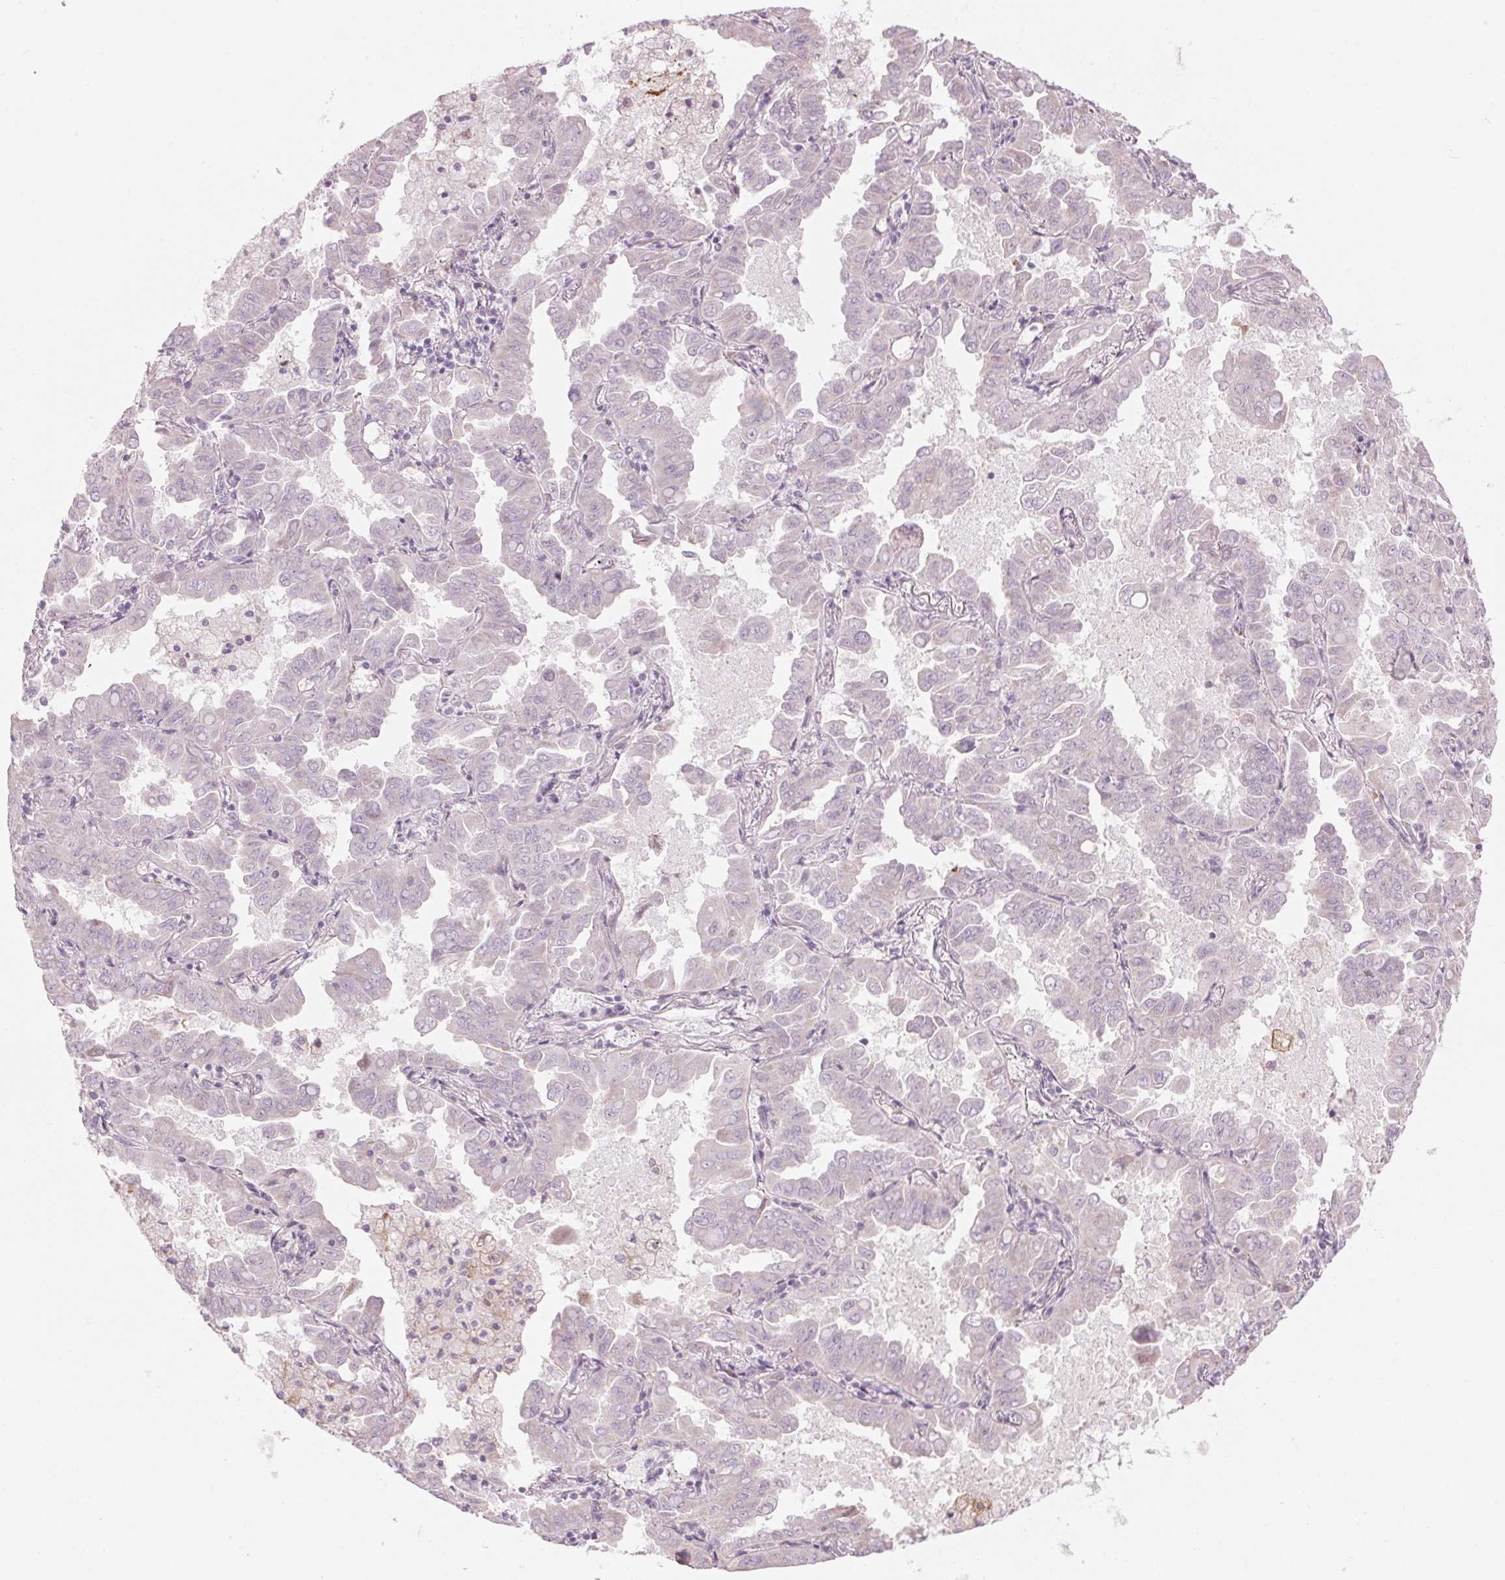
{"staining": {"intensity": "negative", "quantity": "none", "location": "none"}, "tissue": "lung cancer", "cell_type": "Tumor cells", "image_type": "cancer", "snomed": [{"axis": "morphology", "description": "Adenocarcinoma, NOS"}, {"axis": "topography", "description": "Lung"}], "caption": "DAB immunohistochemical staining of lung cancer (adenocarcinoma) displays no significant staining in tumor cells.", "gene": "GNMT", "patient": {"sex": "male", "age": 64}}